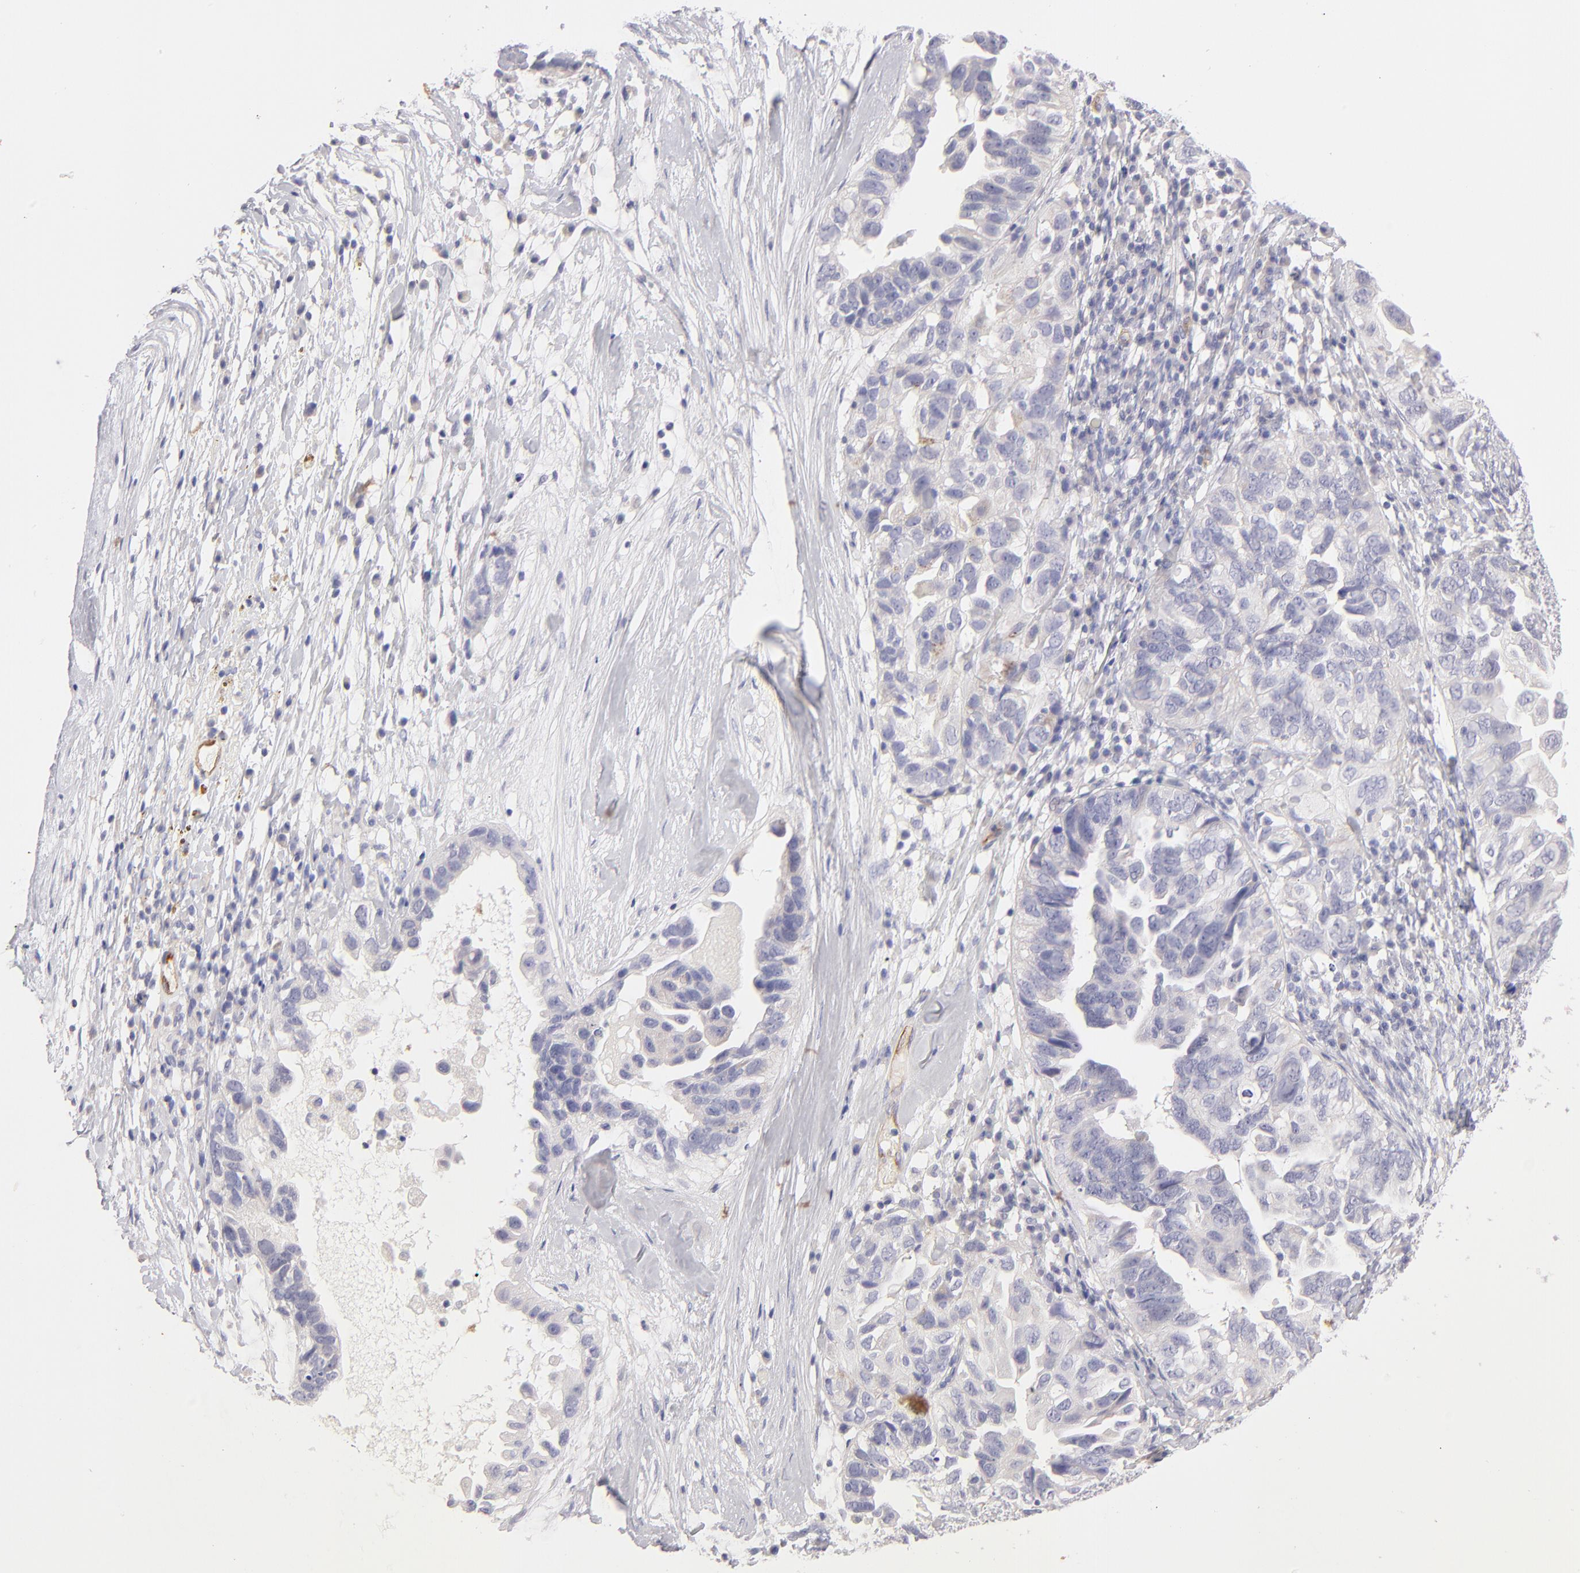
{"staining": {"intensity": "negative", "quantity": "none", "location": "none"}, "tissue": "ovarian cancer", "cell_type": "Tumor cells", "image_type": "cancer", "snomed": [{"axis": "morphology", "description": "Cystadenocarcinoma, serous, NOS"}, {"axis": "topography", "description": "Ovary"}], "caption": "Immunohistochemistry (IHC) histopathology image of ovarian serous cystadenocarcinoma stained for a protein (brown), which reveals no staining in tumor cells. The staining is performed using DAB (3,3'-diaminobenzidine) brown chromogen with nuclei counter-stained in using hematoxylin.", "gene": "PLVAP", "patient": {"sex": "female", "age": 82}}